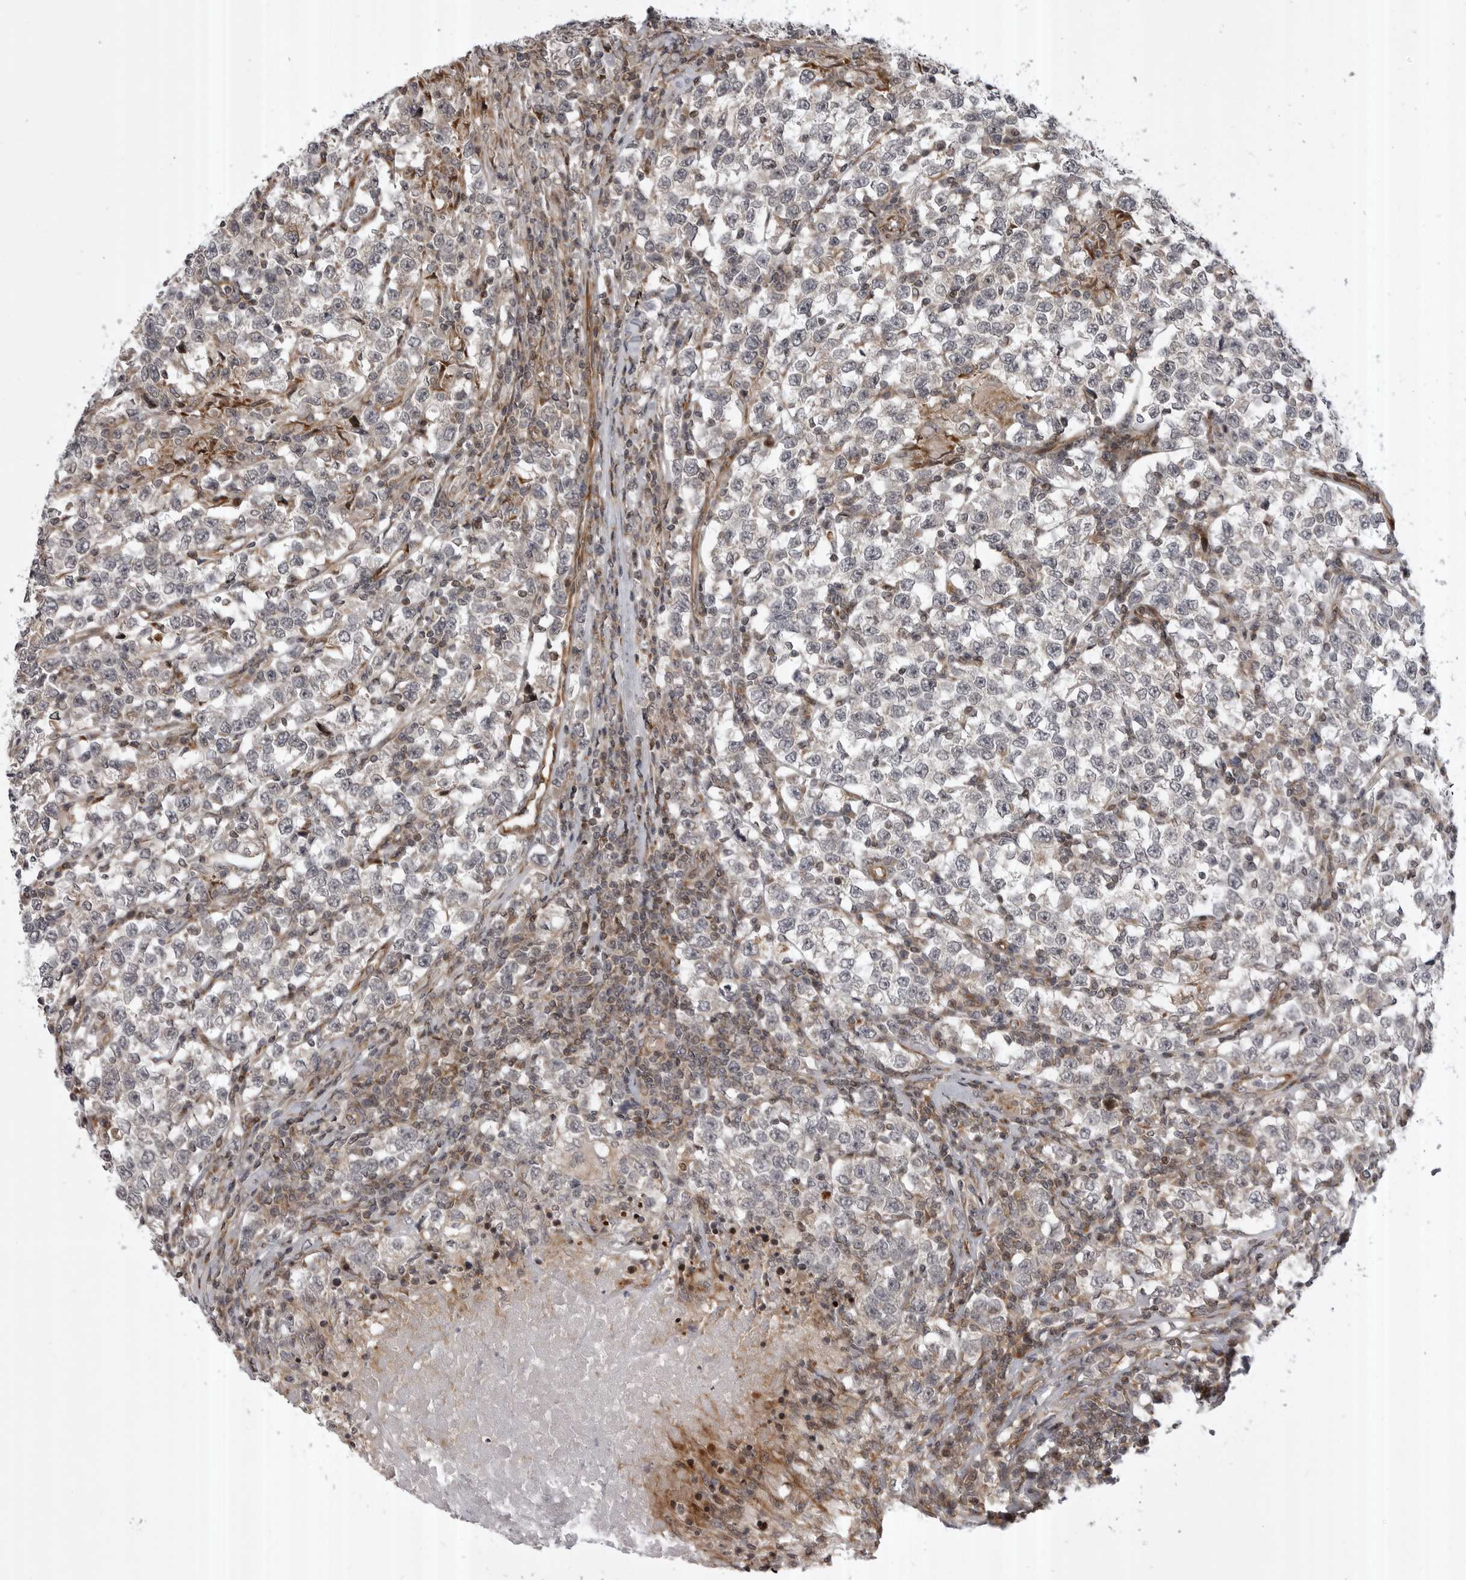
{"staining": {"intensity": "negative", "quantity": "none", "location": "none"}, "tissue": "testis cancer", "cell_type": "Tumor cells", "image_type": "cancer", "snomed": [{"axis": "morphology", "description": "Normal tissue, NOS"}, {"axis": "morphology", "description": "Seminoma, NOS"}, {"axis": "topography", "description": "Testis"}], "caption": "Seminoma (testis) was stained to show a protein in brown. There is no significant positivity in tumor cells.", "gene": "ABL1", "patient": {"sex": "male", "age": 43}}